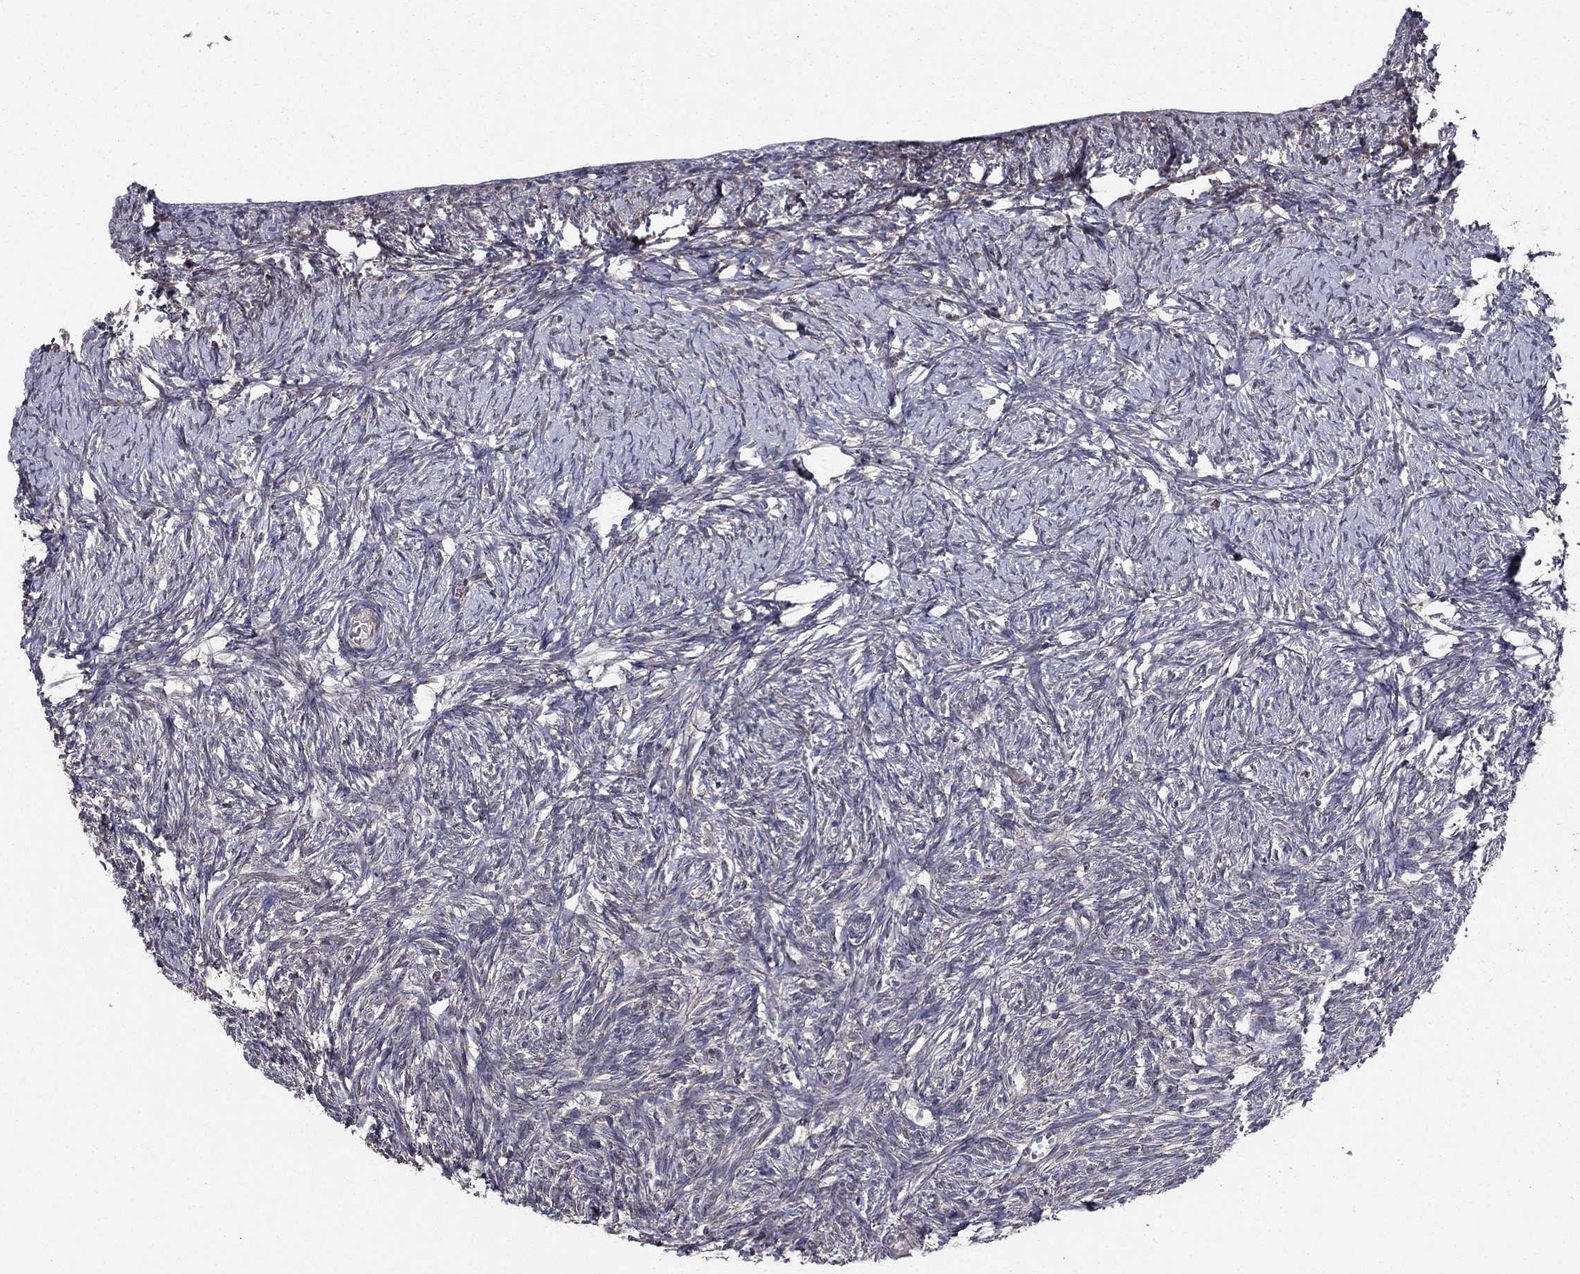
{"staining": {"intensity": "negative", "quantity": "none", "location": "none"}, "tissue": "ovary", "cell_type": "Ovarian stroma cells", "image_type": "normal", "snomed": [{"axis": "morphology", "description": "Normal tissue, NOS"}, {"axis": "topography", "description": "Ovary"}], "caption": "The photomicrograph exhibits no staining of ovarian stroma cells in normal ovary. The staining was performed using DAB (3,3'-diaminobenzidine) to visualize the protein expression in brown, while the nuclei were stained in blue with hematoxylin (Magnification: 20x).", "gene": "NKIRAS1", "patient": {"sex": "female", "age": 43}}